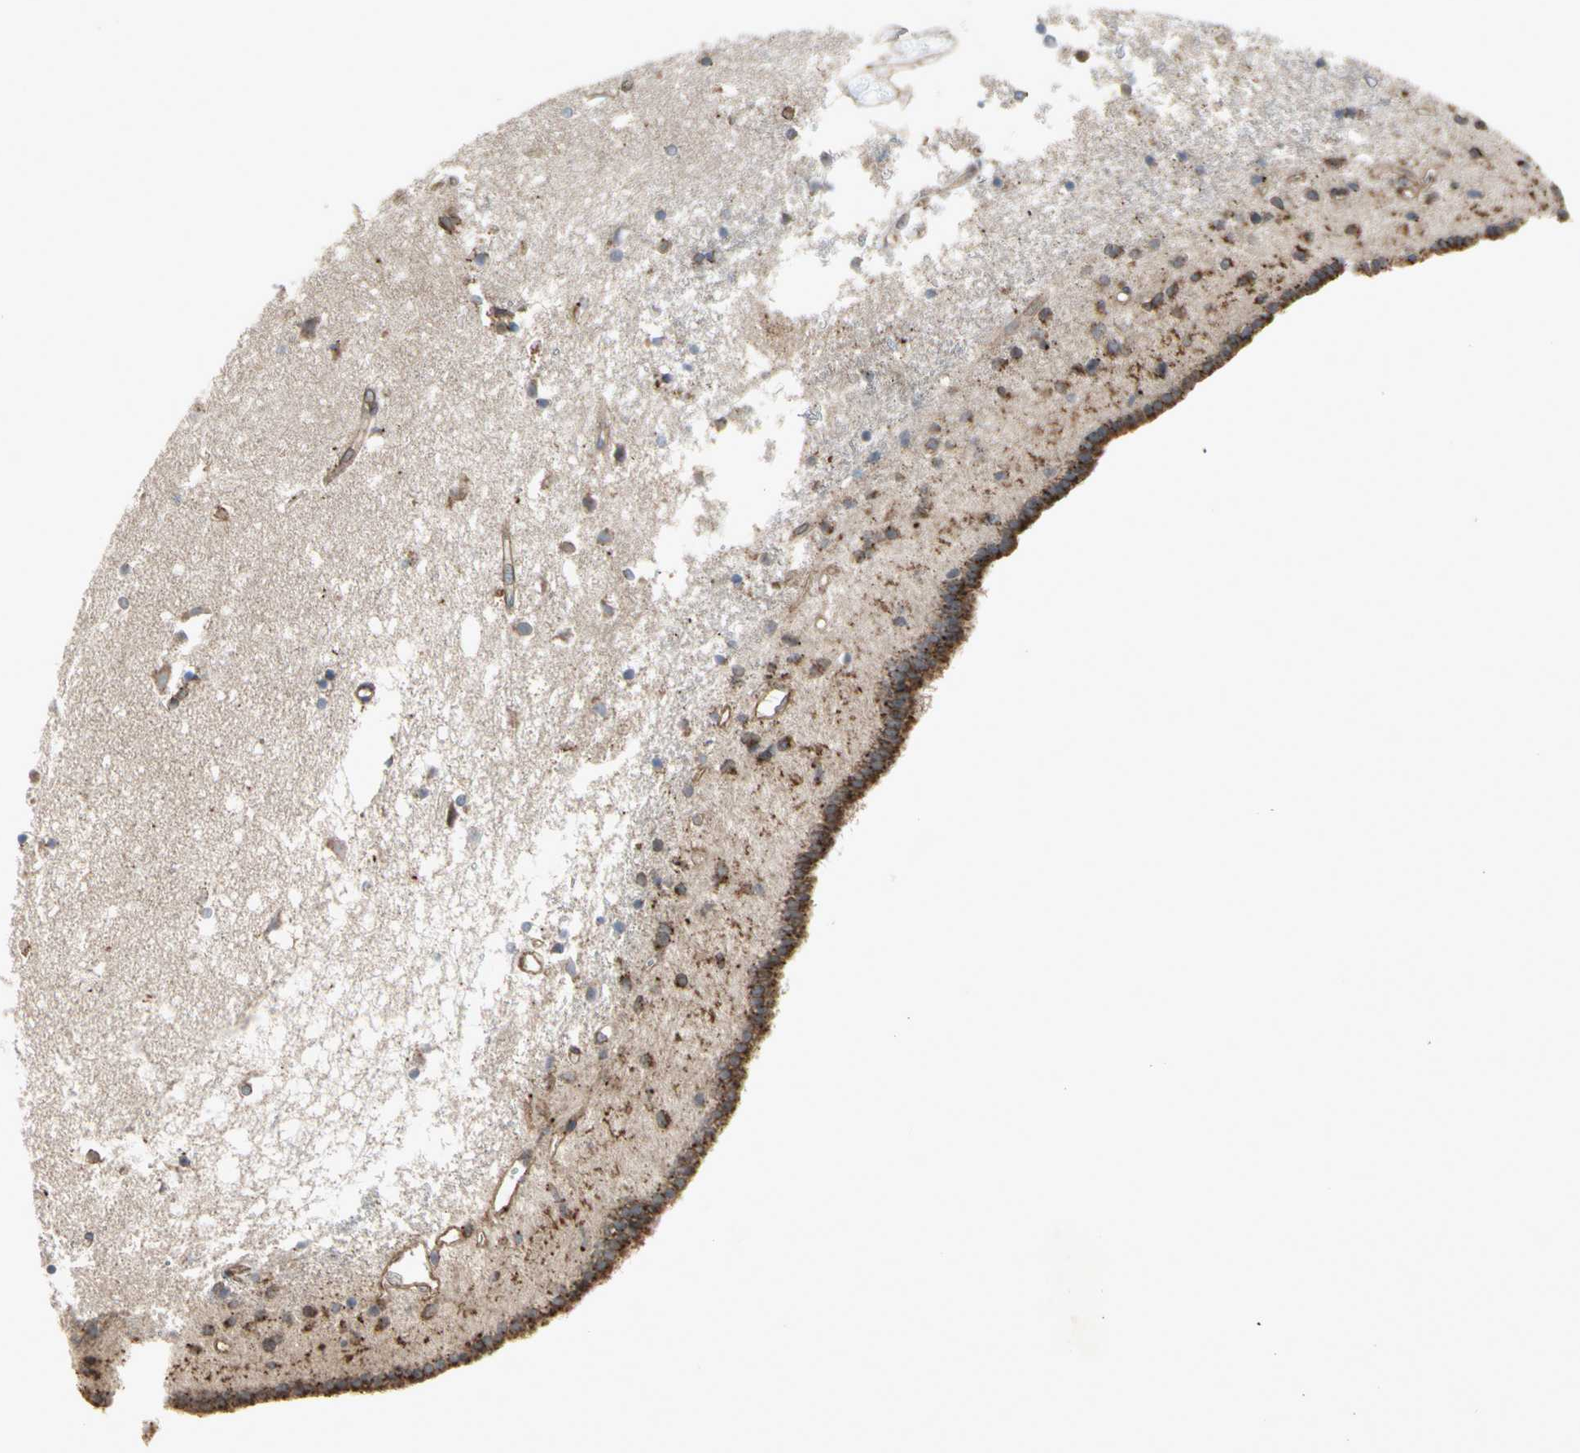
{"staining": {"intensity": "moderate", "quantity": "25%-75%", "location": "cytoplasmic/membranous"}, "tissue": "caudate", "cell_type": "Glial cells", "image_type": "normal", "snomed": [{"axis": "morphology", "description": "Normal tissue, NOS"}, {"axis": "topography", "description": "Lateral ventricle wall"}], "caption": "Immunohistochemical staining of normal caudate shows medium levels of moderate cytoplasmic/membranous expression in about 25%-75% of glial cells.", "gene": "SLC39A9", "patient": {"sex": "male", "age": 45}}